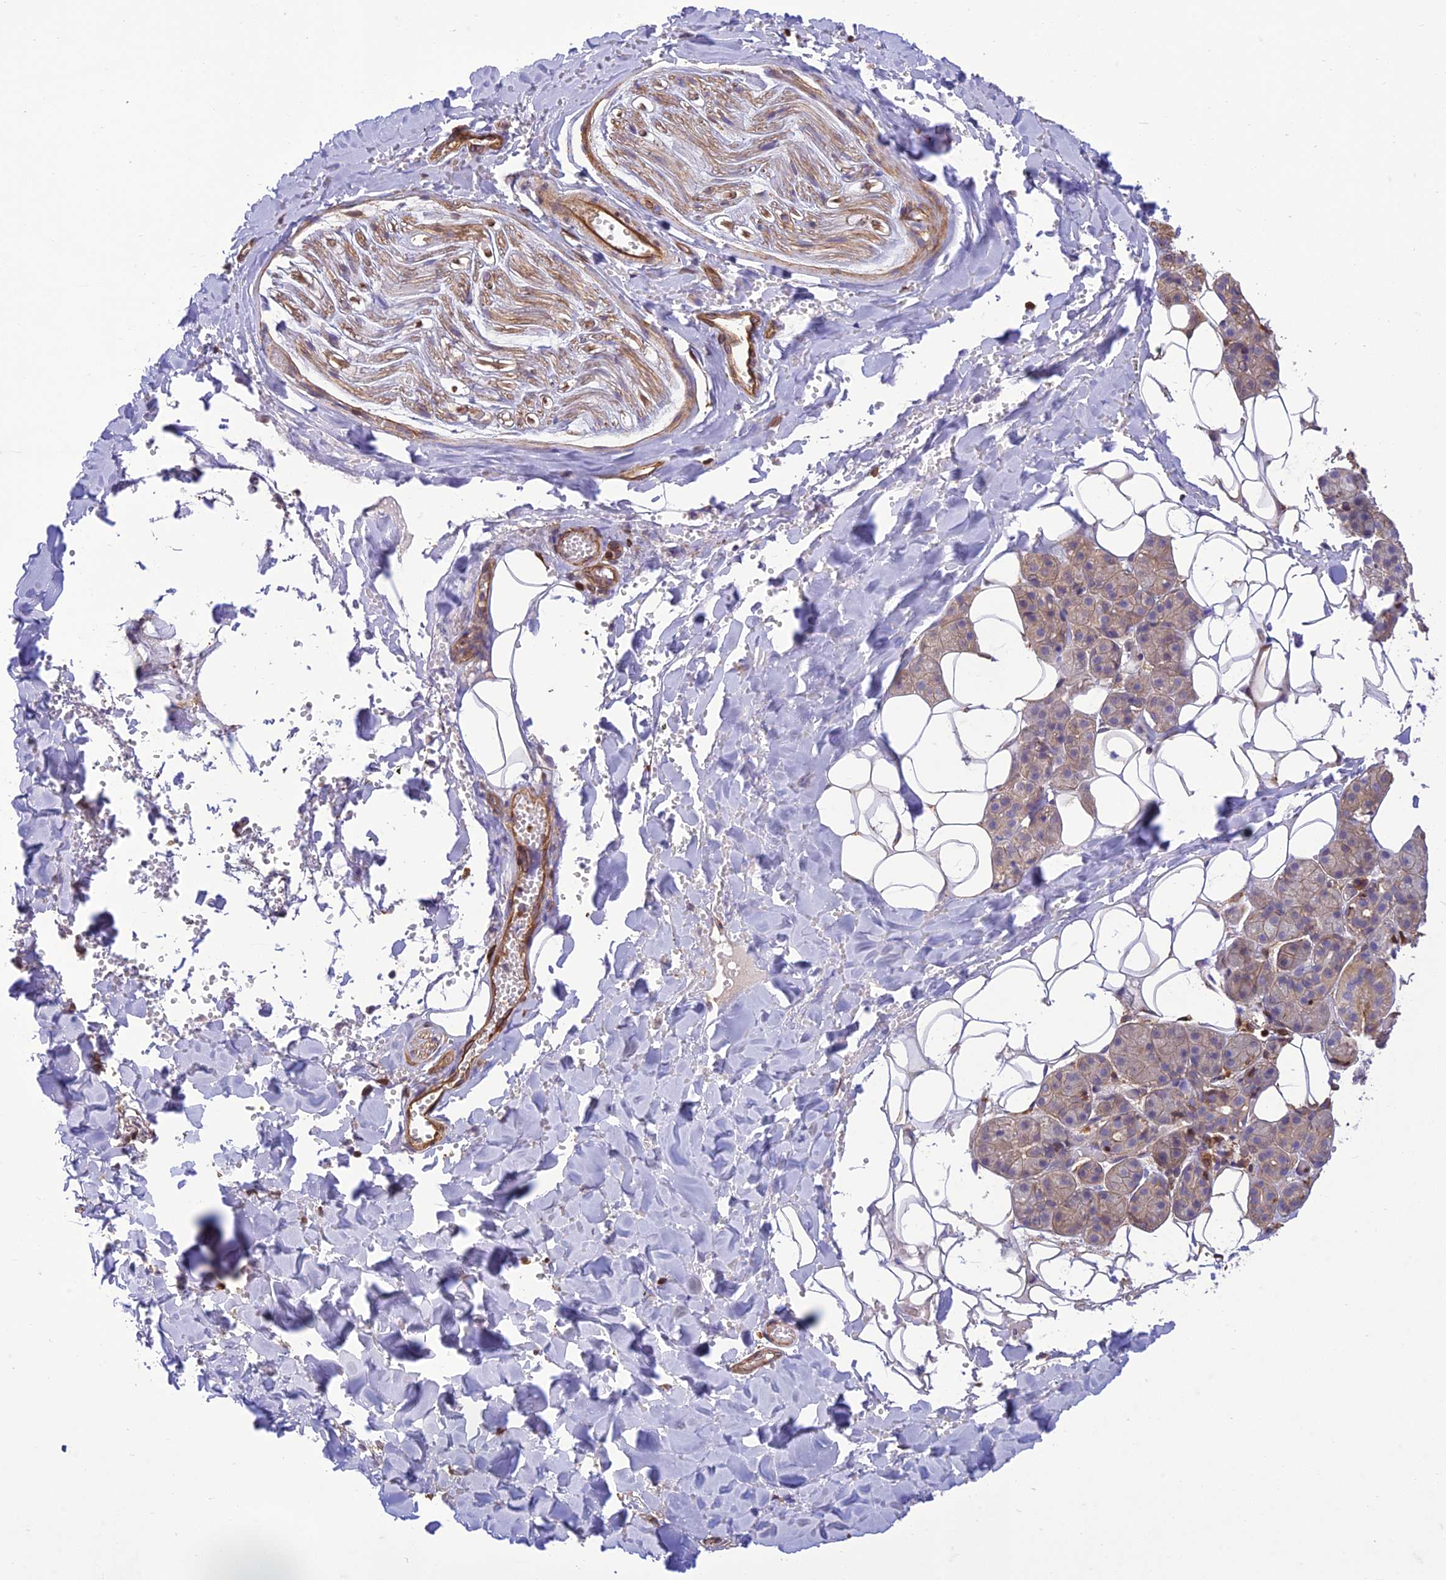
{"staining": {"intensity": "weak", "quantity": "<25%", "location": "cytoplasmic/membranous"}, "tissue": "salivary gland", "cell_type": "Glandular cells", "image_type": "normal", "snomed": [{"axis": "morphology", "description": "Normal tissue, NOS"}, {"axis": "topography", "description": "Salivary gland"}], "caption": "The micrograph exhibits no staining of glandular cells in benign salivary gland.", "gene": "HPSE2", "patient": {"sex": "female", "age": 33}}